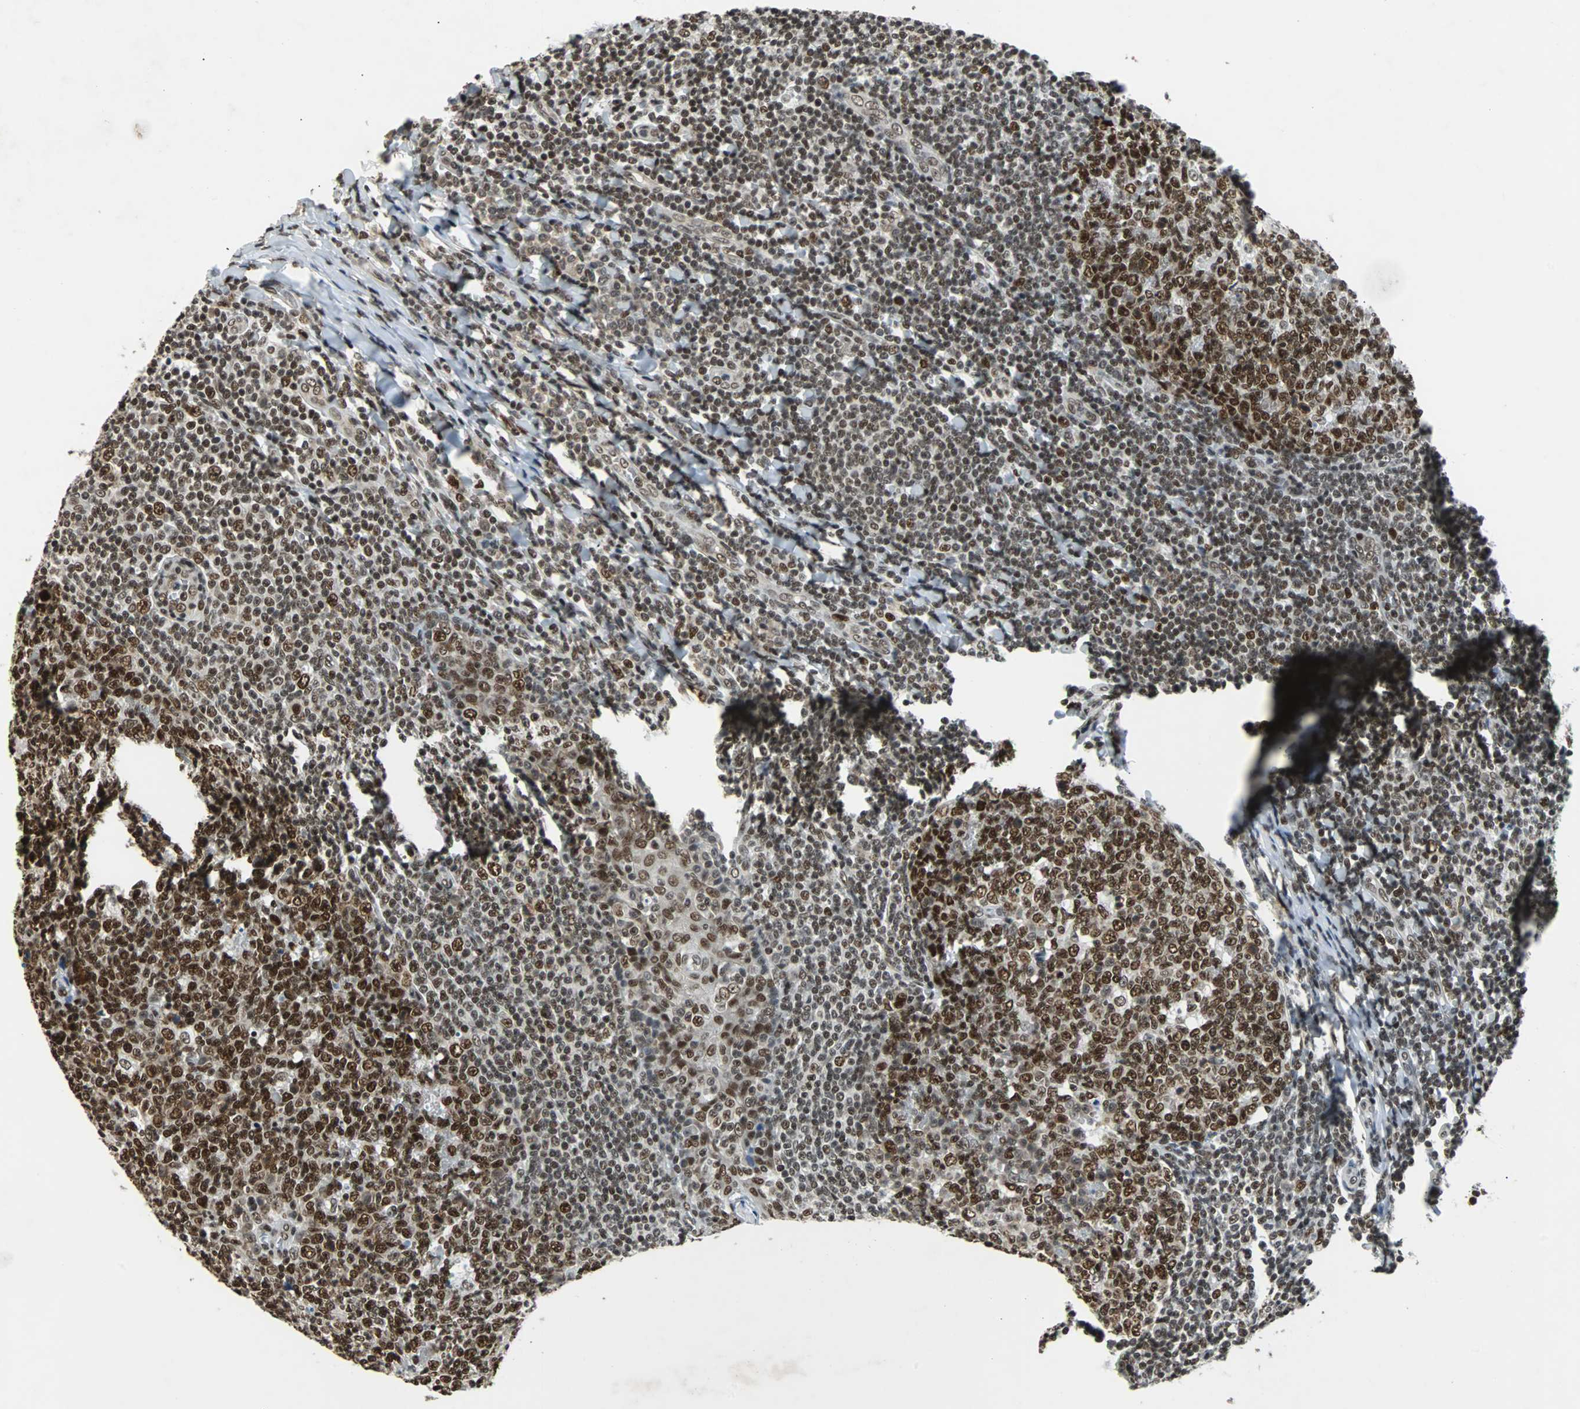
{"staining": {"intensity": "strong", "quantity": ">75%", "location": "nuclear"}, "tissue": "tonsil", "cell_type": "Germinal center cells", "image_type": "normal", "snomed": [{"axis": "morphology", "description": "Normal tissue, NOS"}, {"axis": "topography", "description": "Tonsil"}], "caption": "This image displays normal tonsil stained with immunohistochemistry (IHC) to label a protein in brown. The nuclear of germinal center cells show strong positivity for the protein. Nuclei are counter-stained blue.", "gene": "GATAD2A", "patient": {"sex": "male", "age": 31}}